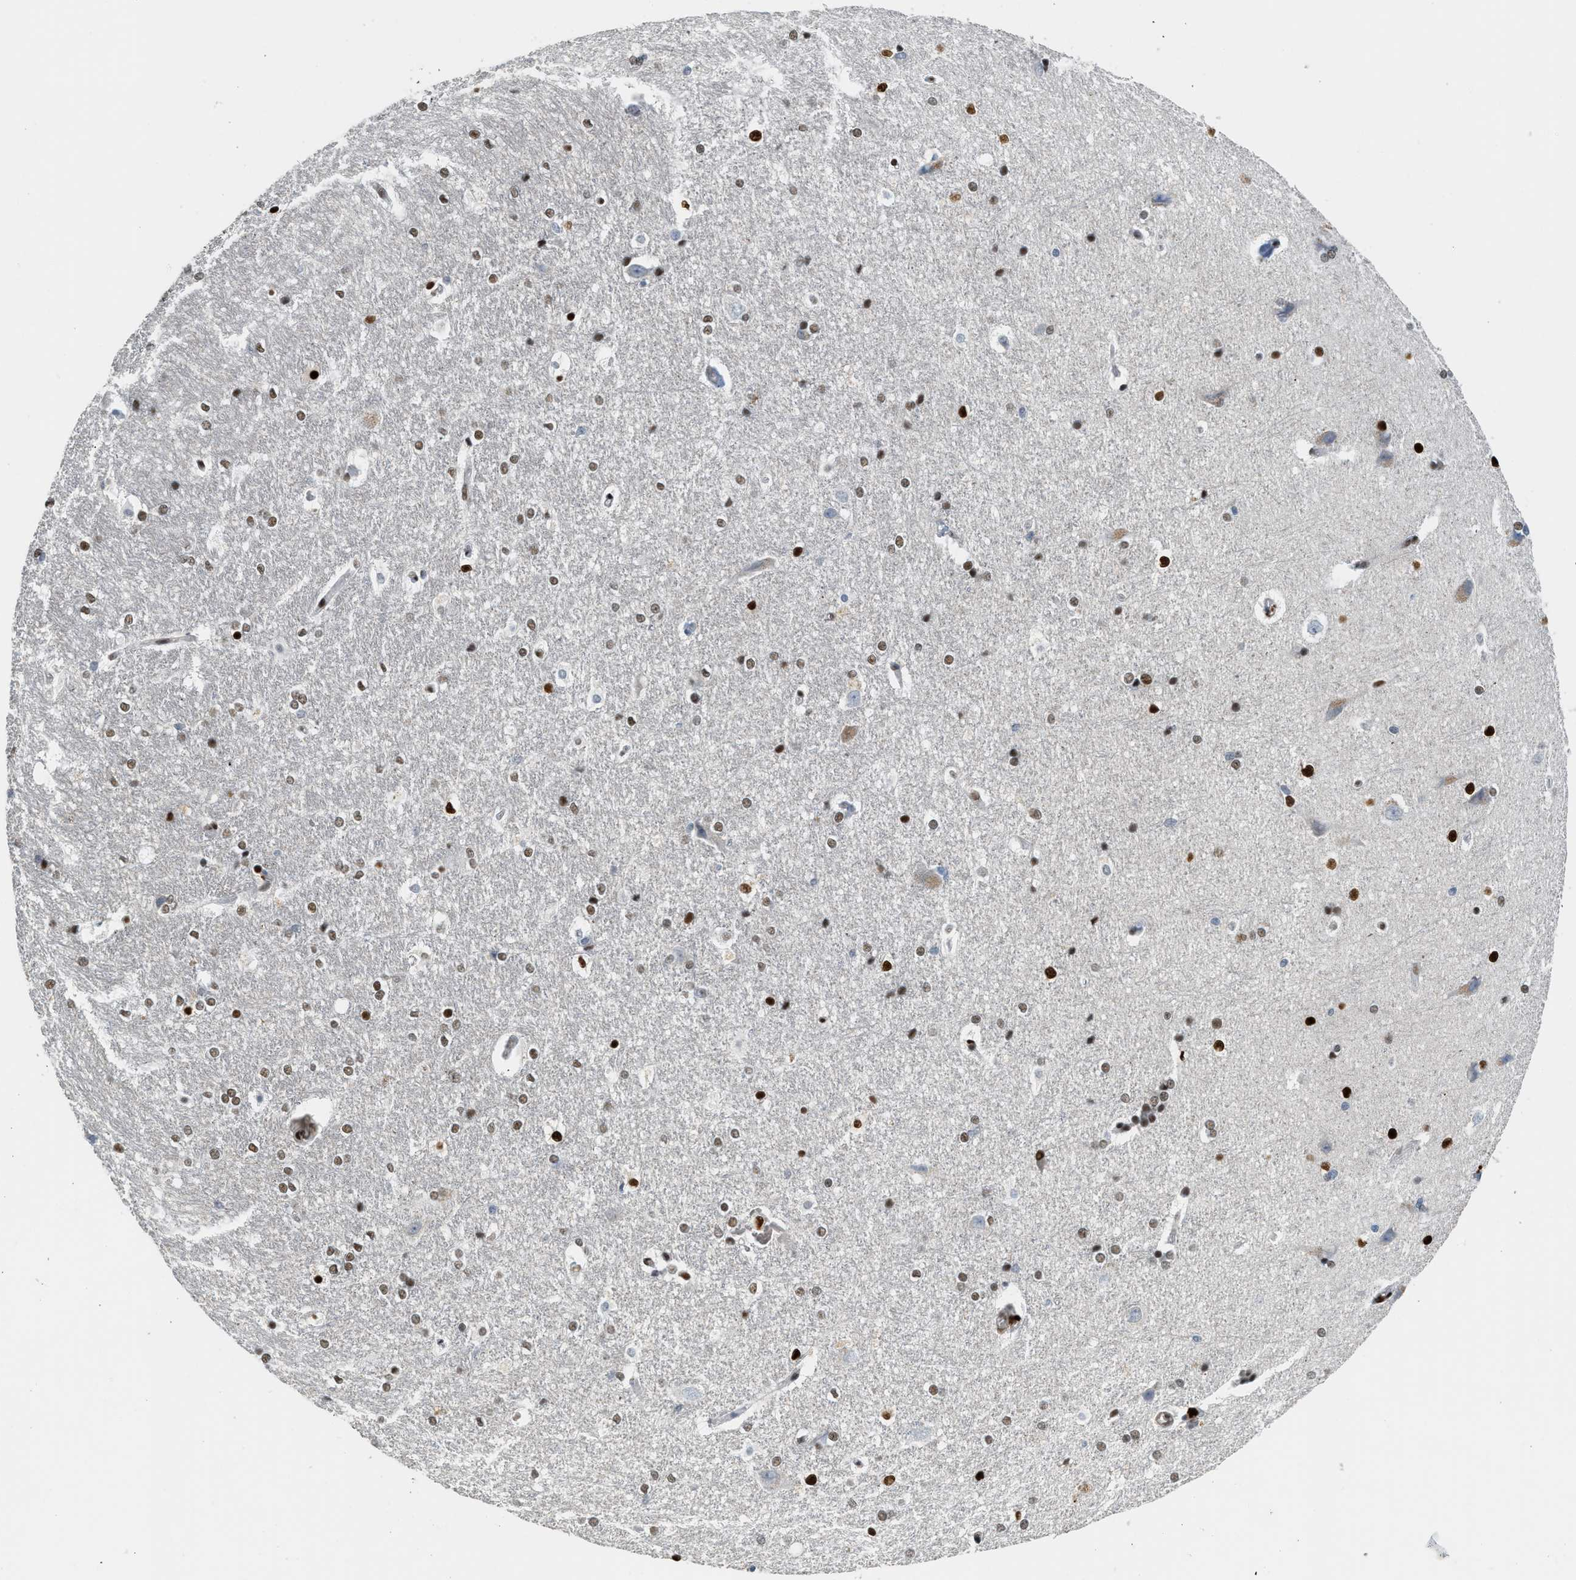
{"staining": {"intensity": "strong", "quantity": ">75%", "location": "nuclear"}, "tissue": "hippocampus", "cell_type": "Glial cells", "image_type": "normal", "snomed": [{"axis": "morphology", "description": "Normal tissue, NOS"}, {"axis": "topography", "description": "Hippocampus"}], "caption": "Protein analysis of unremarkable hippocampus shows strong nuclear staining in approximately >75% of glial cells.", "gene": "ZBTB20", "patient": {"sex": "female", "age": 19}}